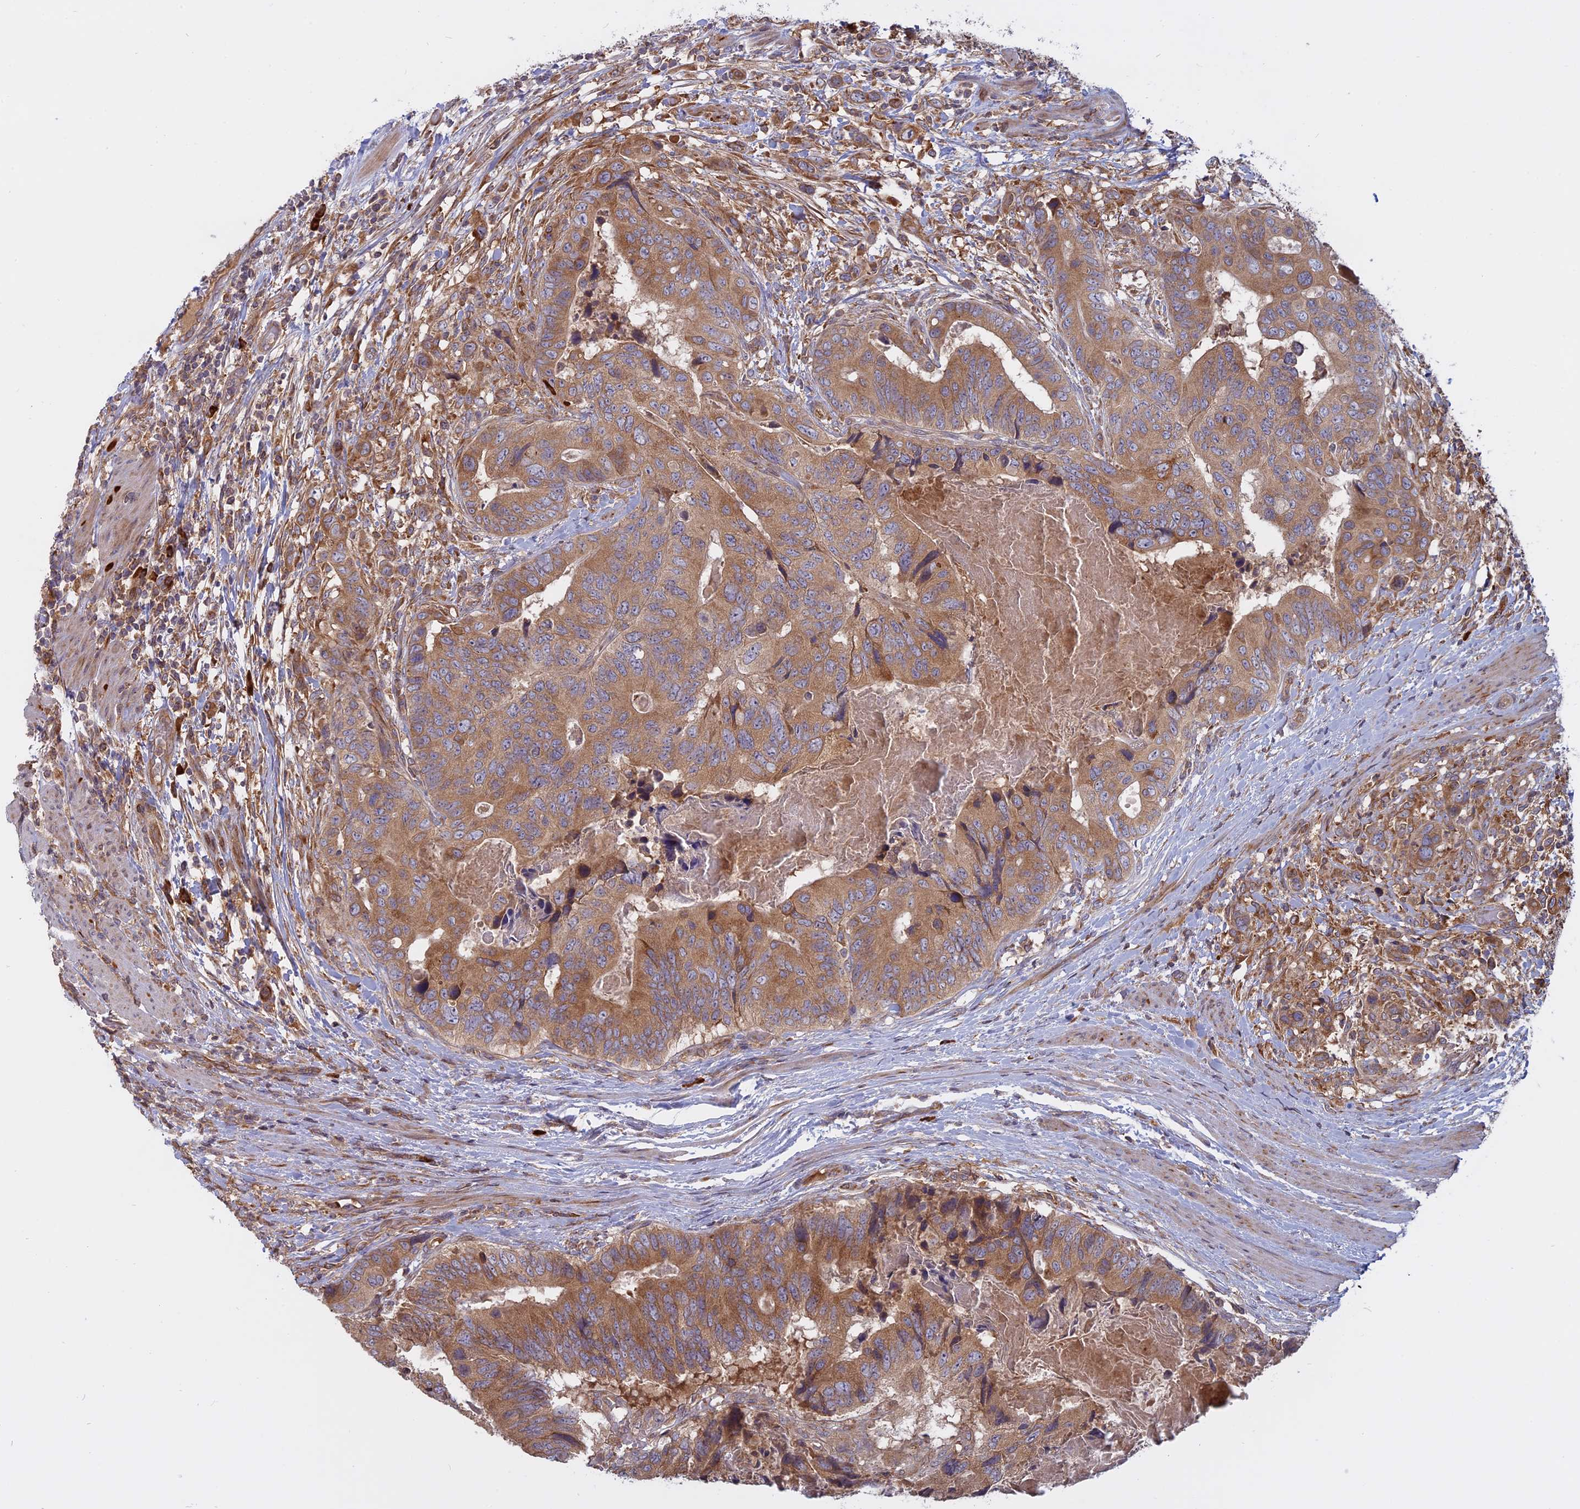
{"staining": {"intensity": "moderate", "quantity": ">75%", "location": "cytoplasmic/membranous"}, "tissue": "colorectal cancer", "cell_type": "Tumor cells", "image_type": "cancer", "snomed": [{"axis": "morphology", "description": "Adenocarcinoma, NOS"}, {"axis": "topography", "description": "Colon"}], "caption": "Immunohistochemical staining of colorectal cancer (adenocarcinoma) displays medium levels of moderate cytoplasmic/membranous expression in about >75% of tumor cells.", "gene": "TMEM208", "patient": {"sex": "male", "age": 84}}